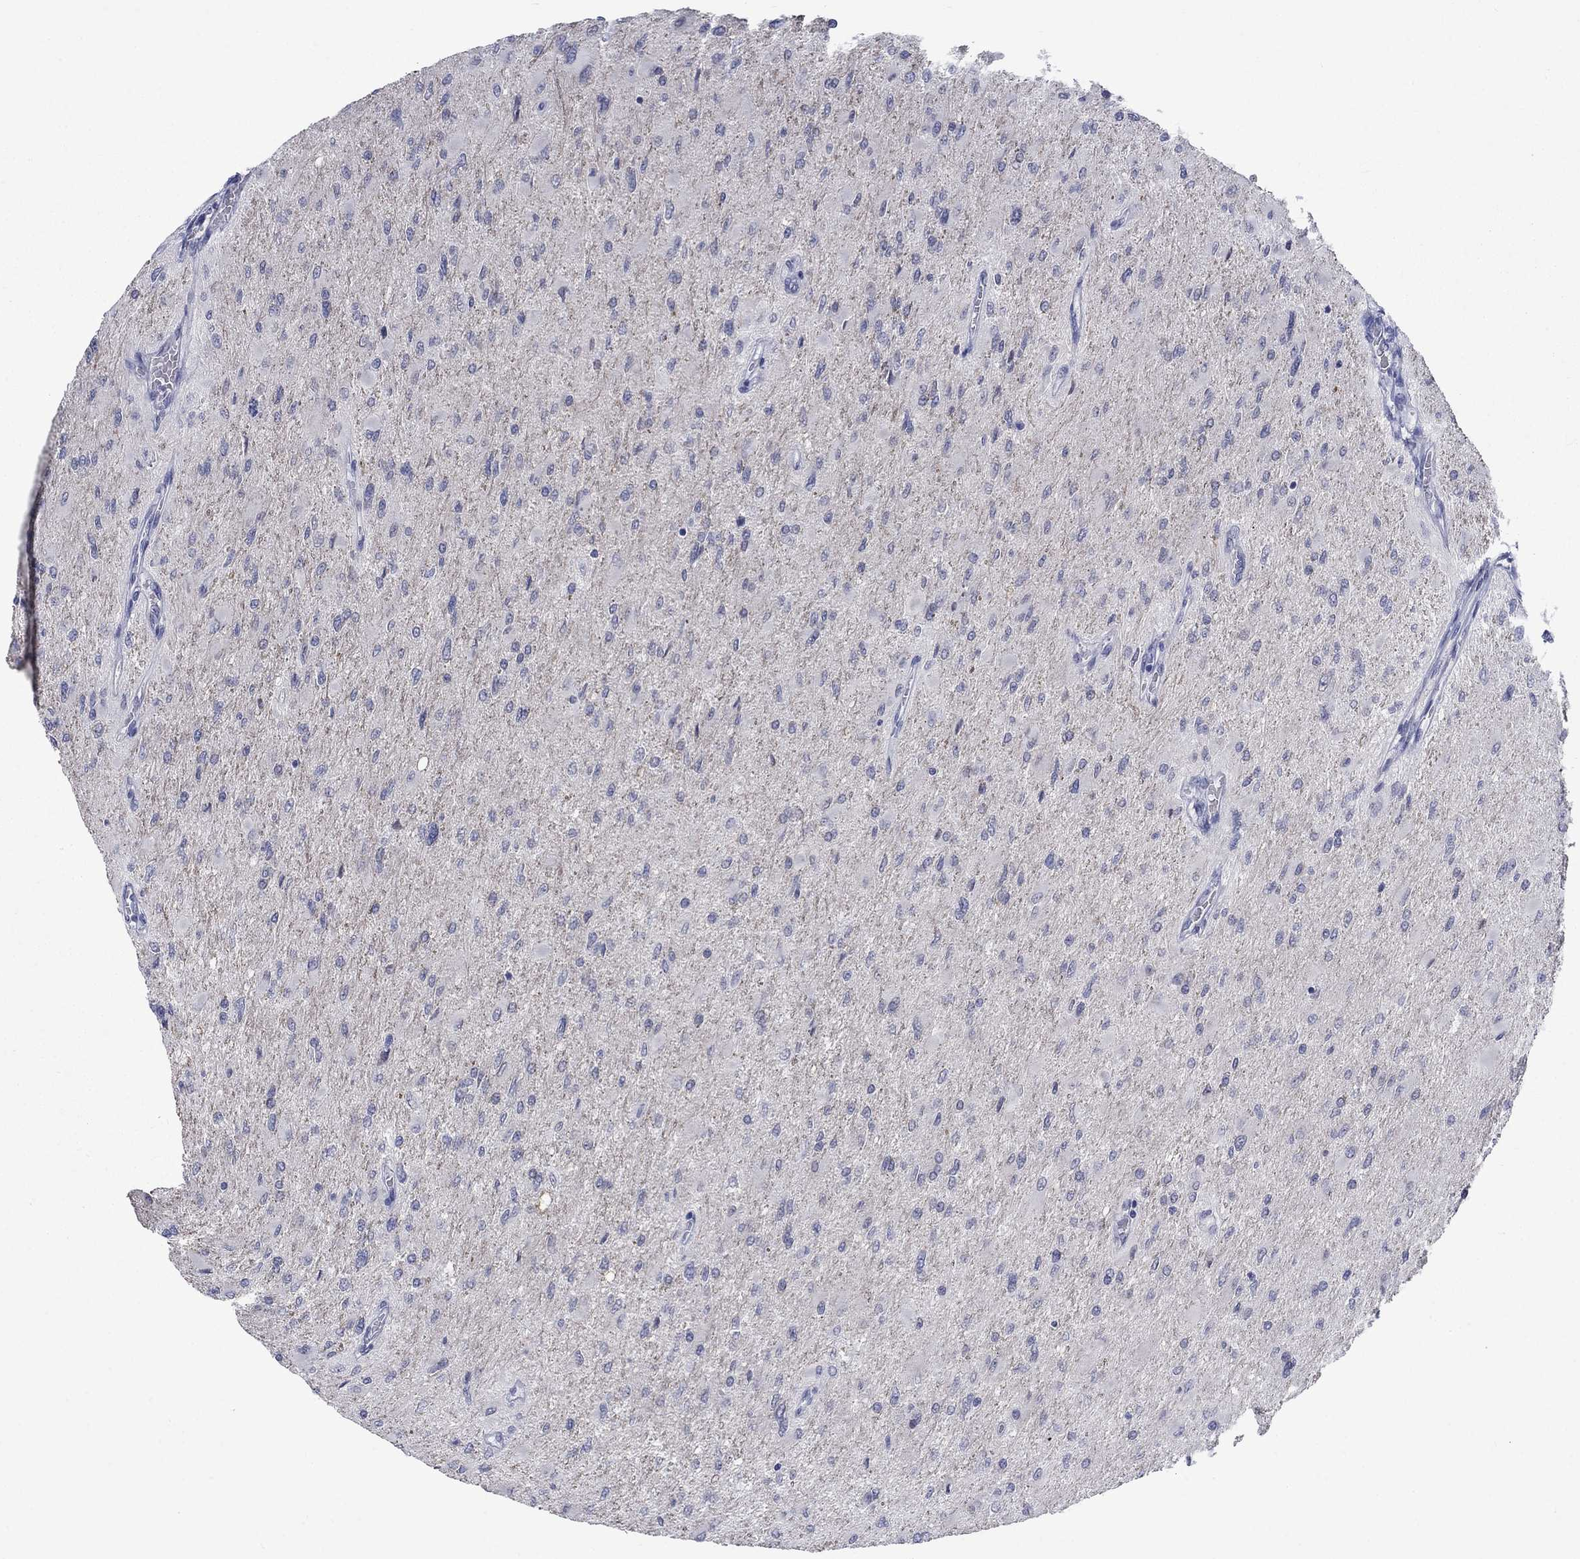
{"staining": {"intensity": "negative", "quantity": "none", "location": "none"}, "tissue": "glioma", "cell_type": "Tumor cells", "image_type": "cancer", "snomed": [{"axis": "morphology", "description": "Glioma, malignant, High grade"}, {"axis": "topography", "description": "Cerebral cortex"}], "caption": "Histopathology image shows no protein positivity in tumor cells of malignant glioma (high-grade) tissue.", "gene": "NSMF", "patient": {"sex": "female", "age": 36}}